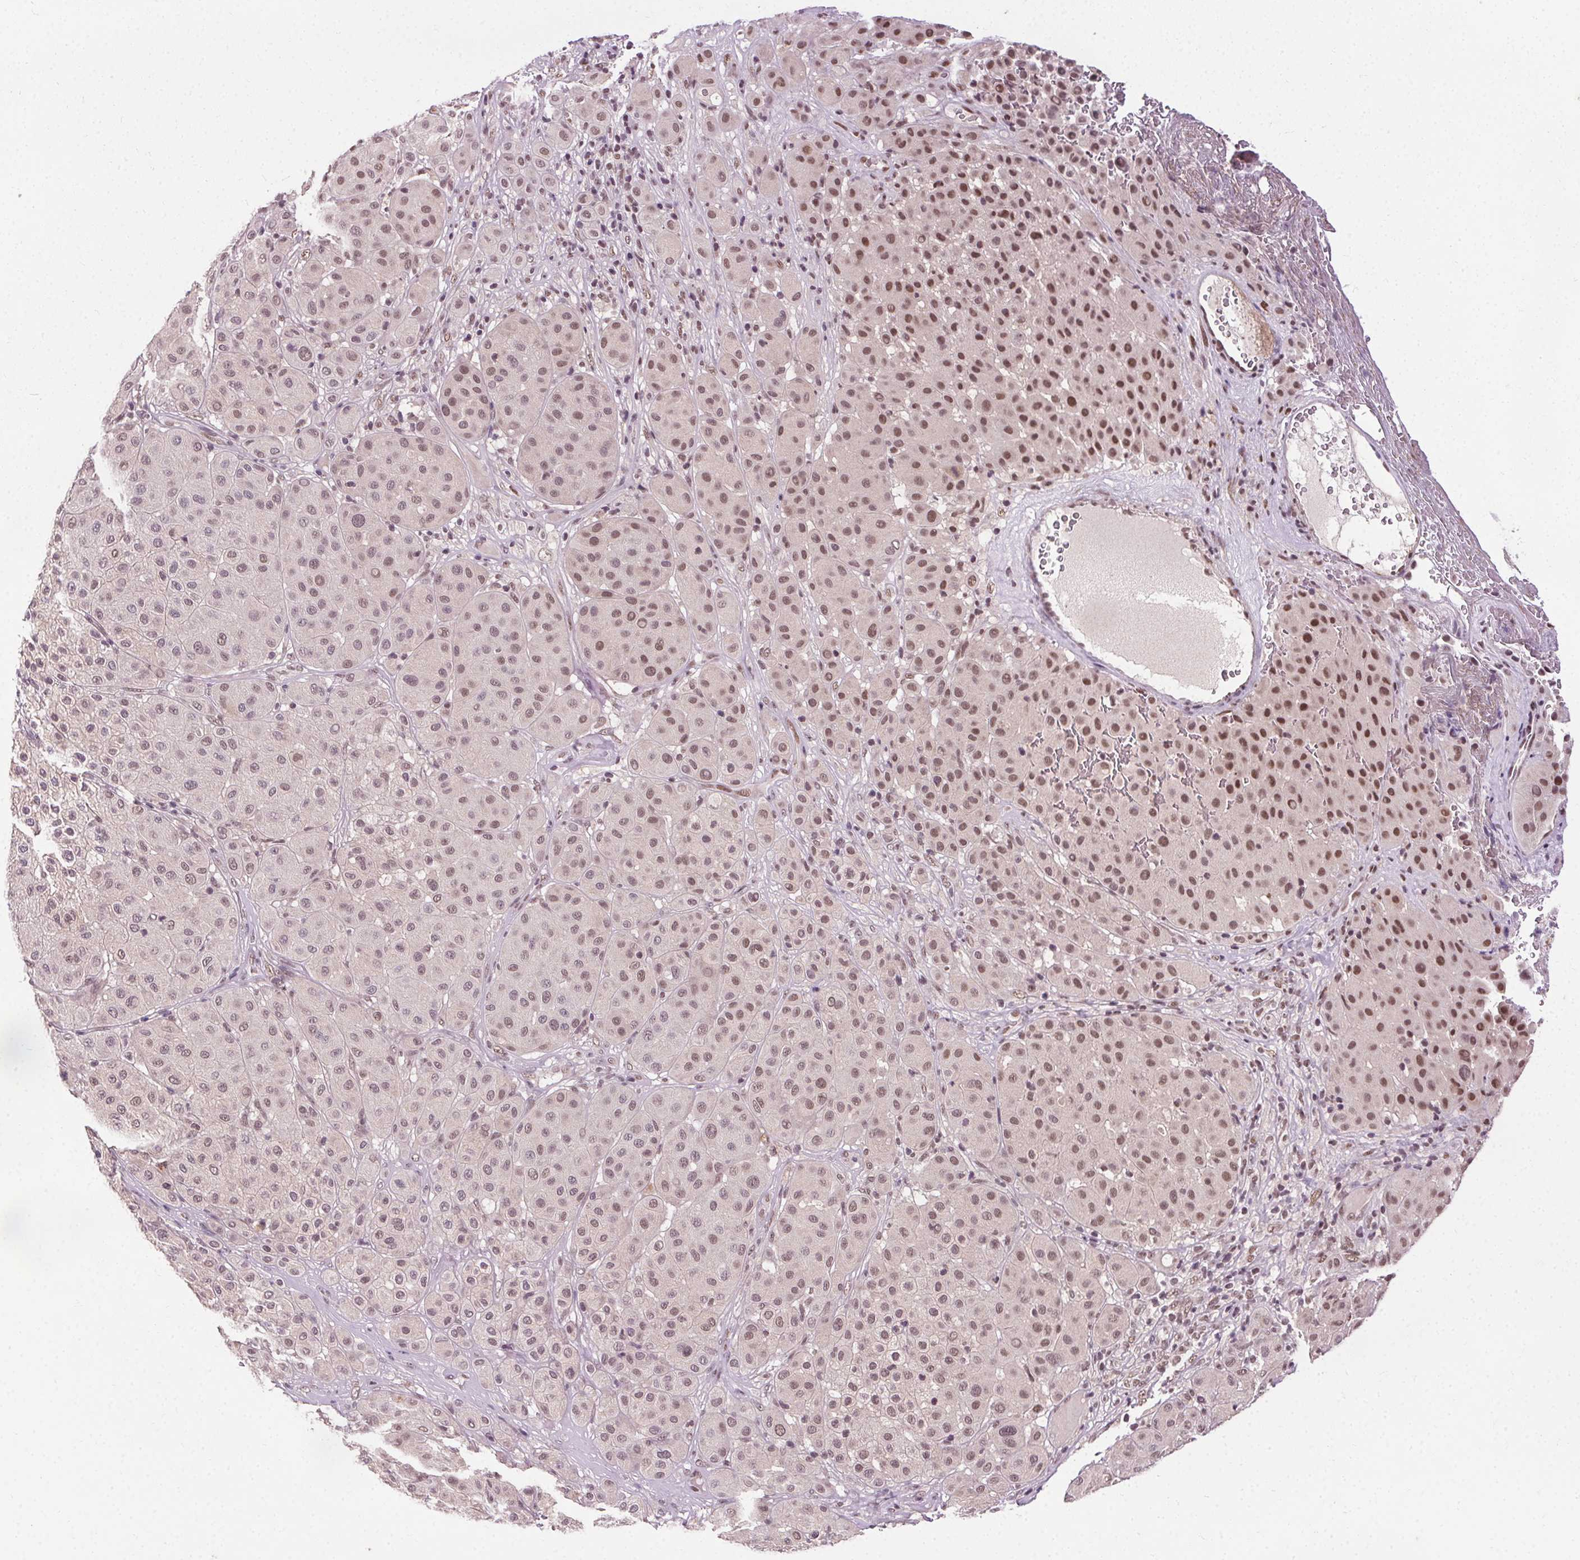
{"staining": {"intensity": "moderate", "quantity": ">75%", "location": "nuclear"}, "tissue": "melanoma", "cell_type": "Tumor cells", "image_type": "cancer", "snomed": [{"axis": "morphology", "description": "Malignant melanoma, Metastatic site"}, {"axis": "topography", "description": "Smooth muscle"}], "caption": "Melanoma was stained to show a protein in brown. There is medium levels of moderate nuclear positivity in about >75% of tumor cells.", "gene": "MED6", "patient": {"sex": "male", "age": 41}}